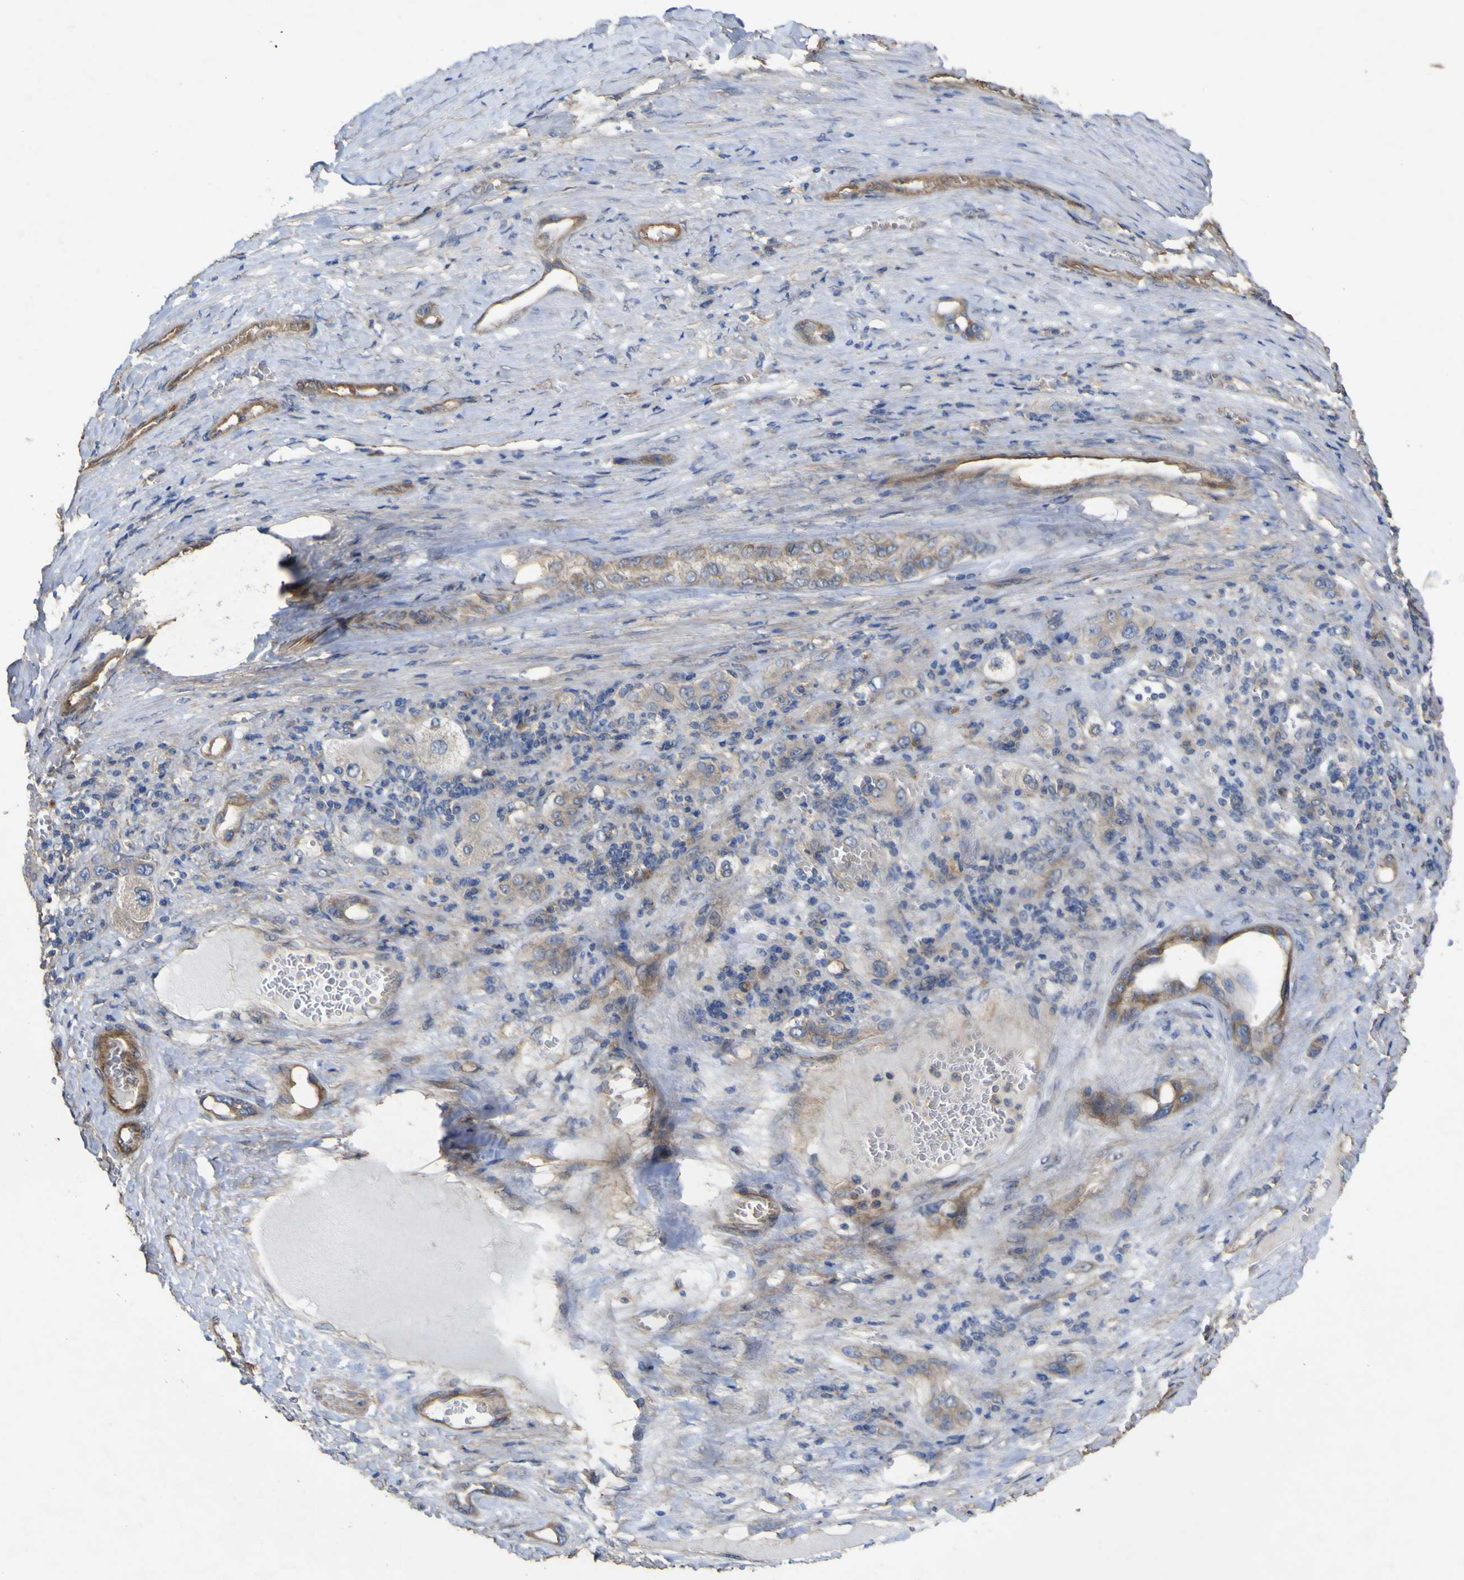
{"staining": {"intensity": "moderate", "quantity": ">75%", "location": "cytoplasmic/membranous"}, "tissue": "liver cancer", "cell_type": "Tumor cells", "image_type": "cancer", "snomed": [{"axis": "morphology", "description": "Carcinoma, Hepatocellular, NOS"}, {"axis": "topography", "description": "Liver"}], "caption": "Immunohistochemical staining of liver cancer shows moderate cytoplasmic/membranous protein staining in approximately >75% of tumor cells.", "gene": "TNFSF15", "patient": {"sex": "female", "age": 73}}